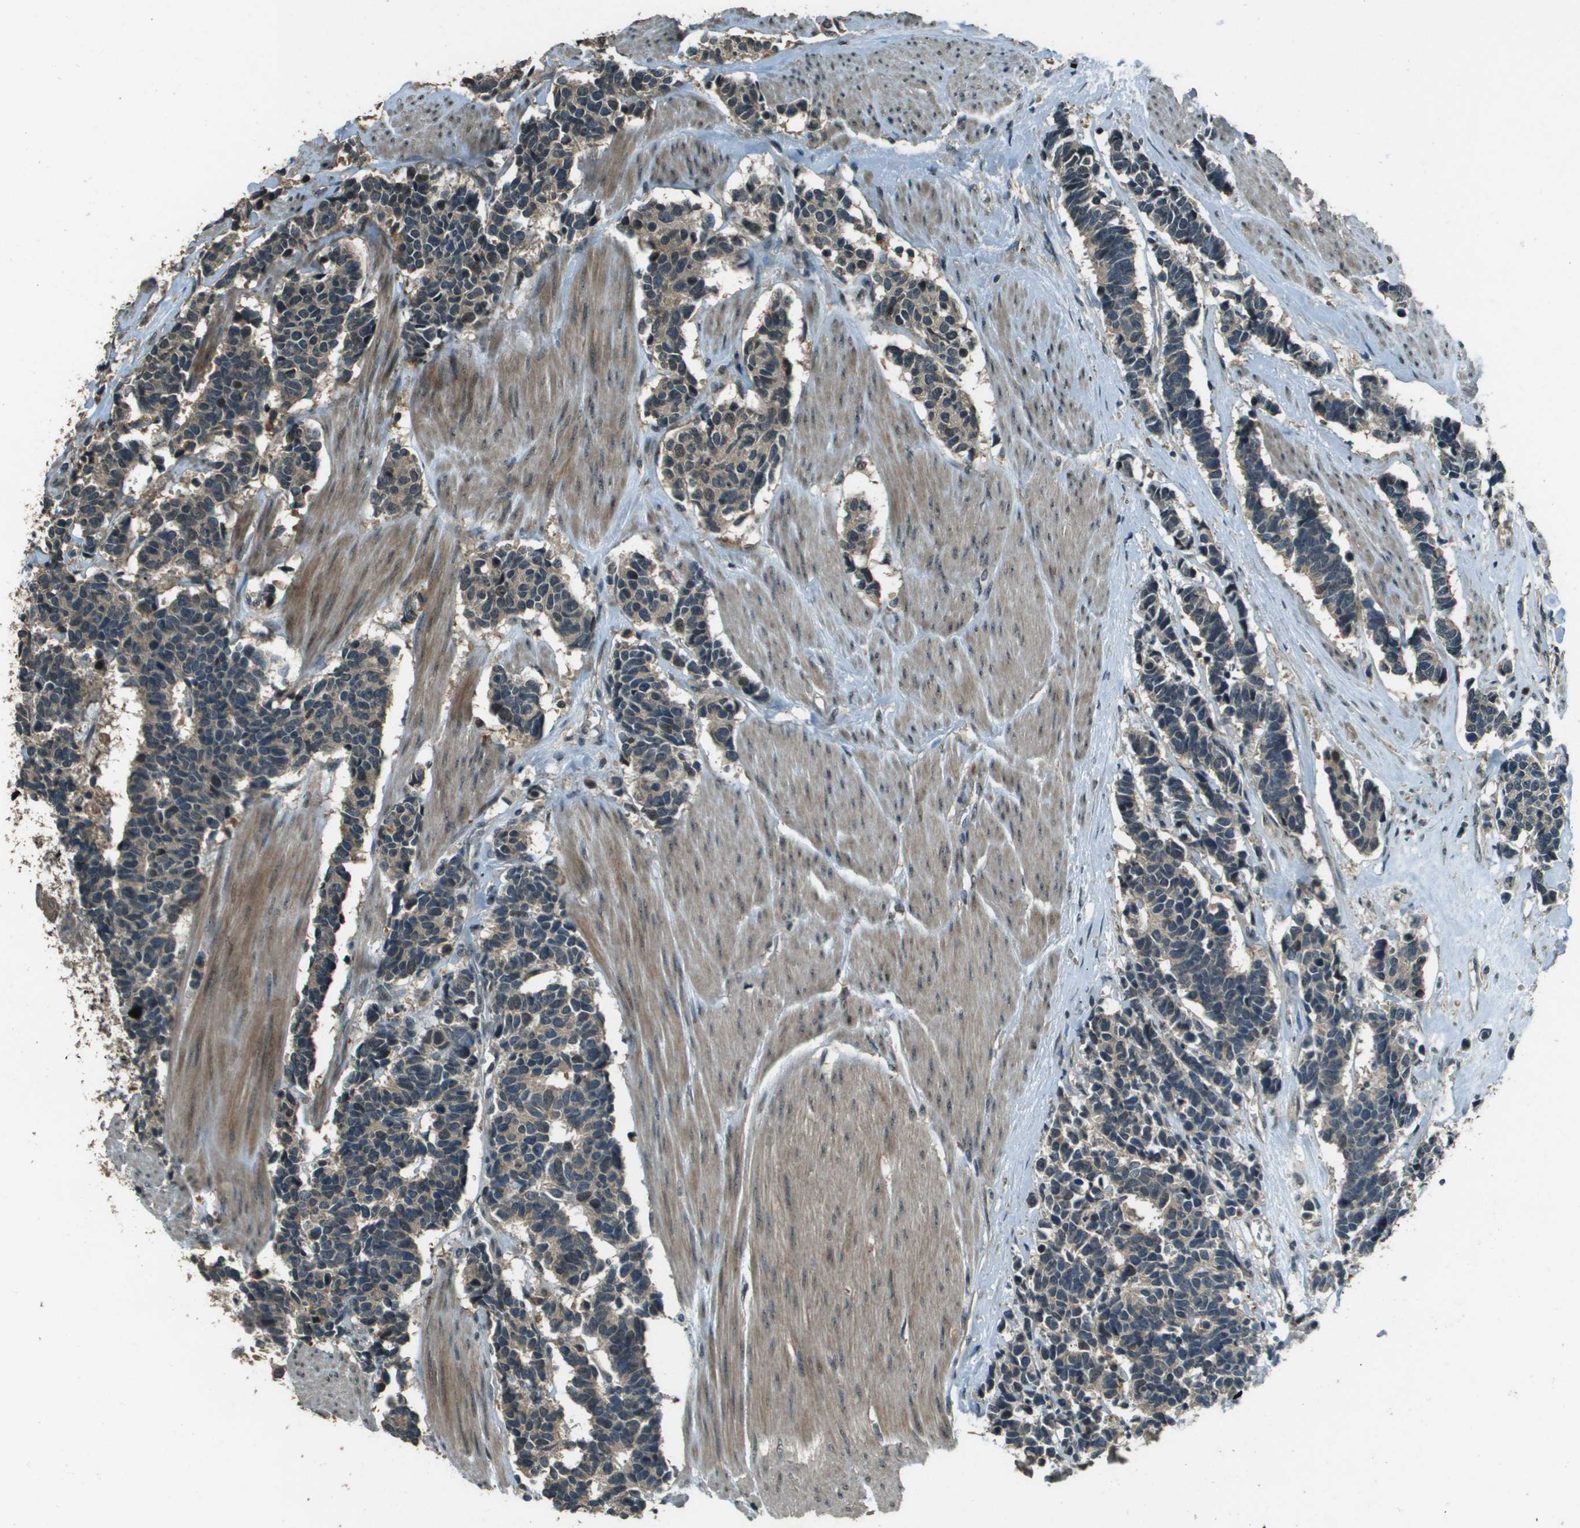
{"staining": {"intensity": "weak", "quantity": ">75%", "location": "cytoplasmic/membranous"}, "tissue": "carcinoid", "cell_type": "Tumor cells", "image_type": "cancer", "snomed": [{"axis": "morphology", "description": "Carcinoma, NOS"}, {"axis": "morphology", "description": "Carcinoid, malignant, NOS"}, {"axis": "topography", "description": "Urinary bladder"}], "caption": "The image shows a brown stain indicating the presence of a protein in the cytoplasmic/membranous of tumor cells in carcinoid.", "gene": "SDC3", "patient": {"sex": "male", "age": 57}}